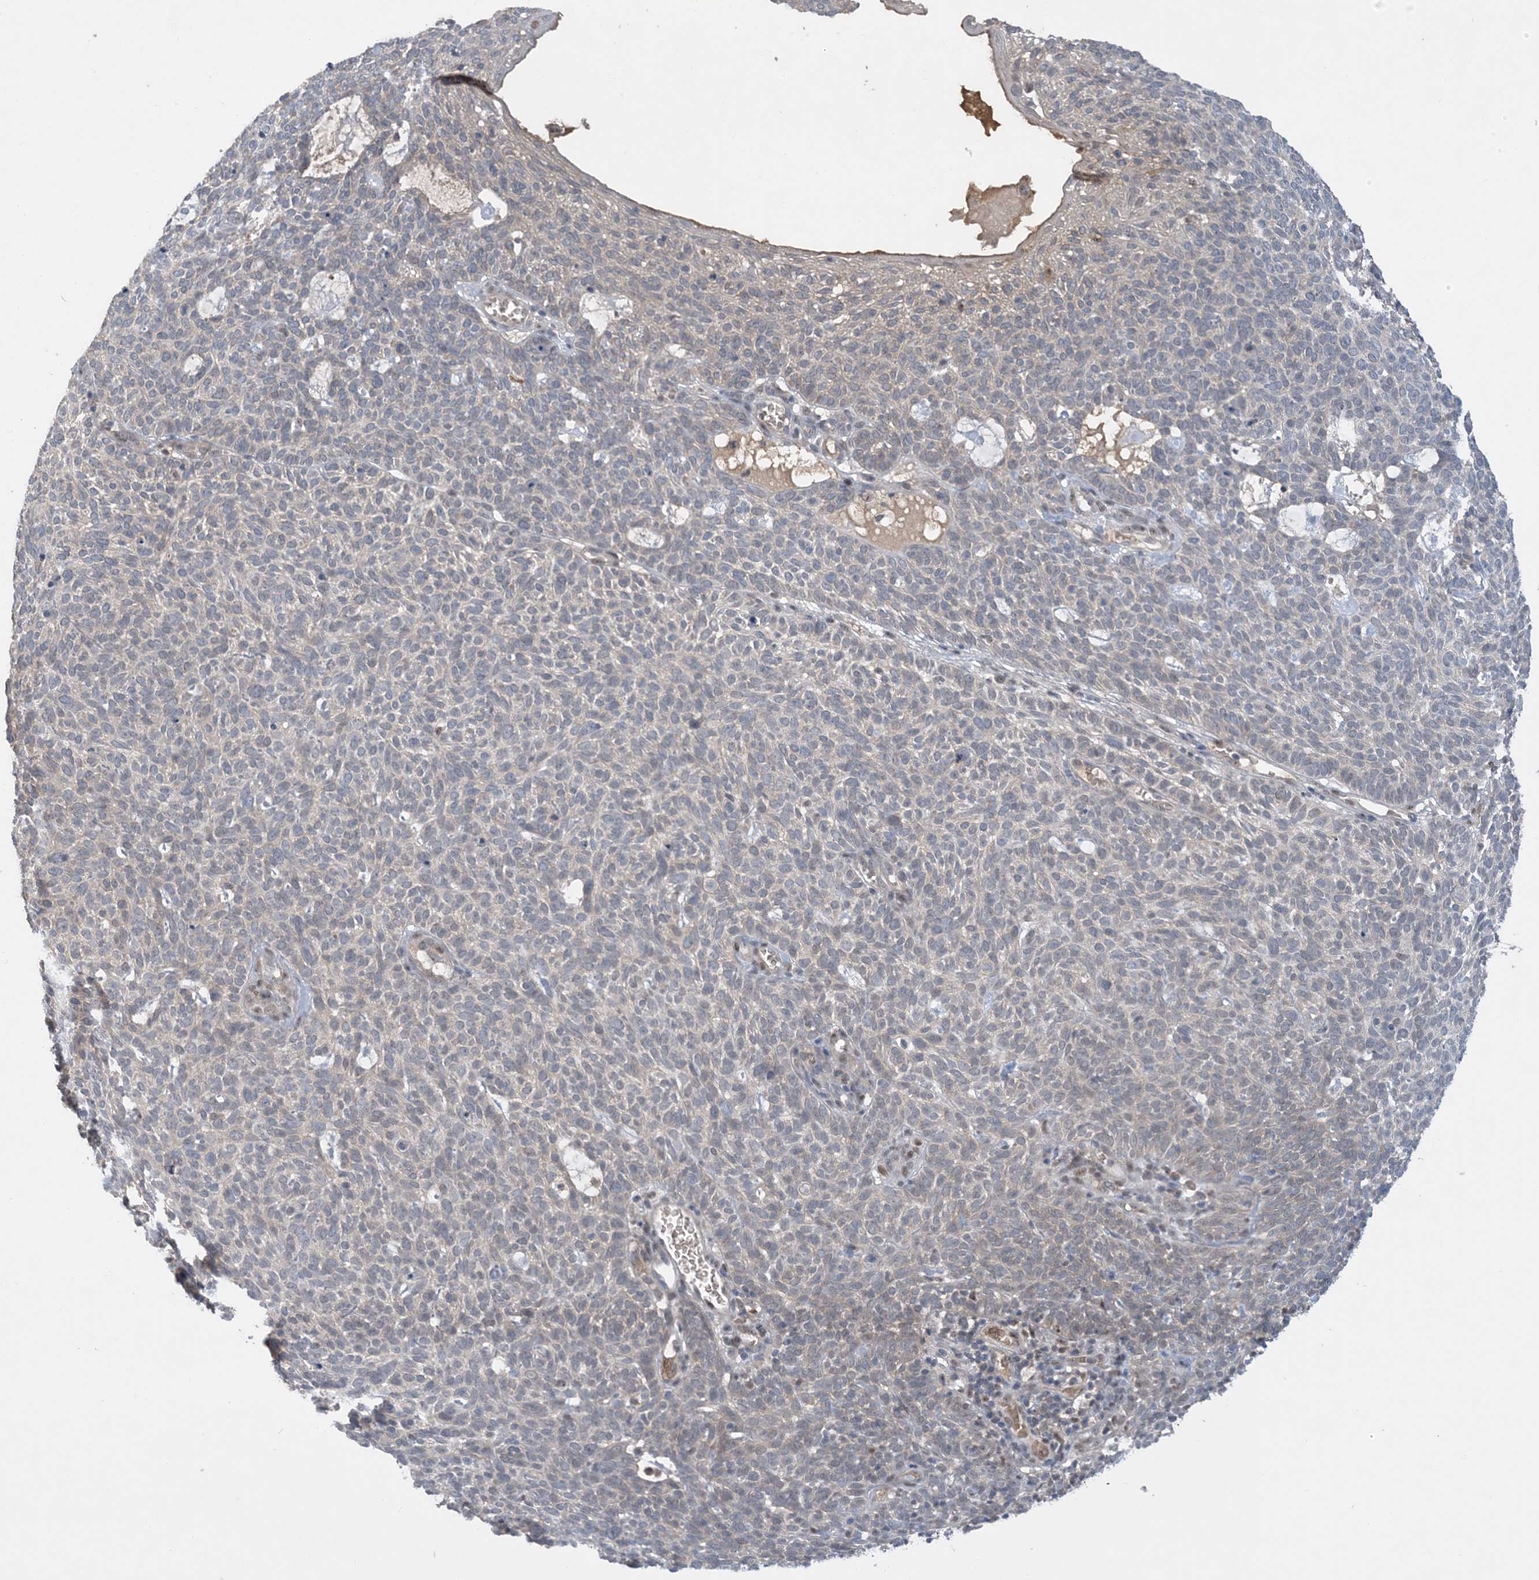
{"staining": {"intensity": "negative", "quantity": "none", "location": "none"}, "tissue": "skin cancer", "cell_type": "Tumor cells", "image_type": "cancer", "snomed": [{"axis": "morphology", "description": "Squamous cell carcinoma, NOS"}, {"axis": "topography", "description": "Skin"}], "caption": "Photomicrograph shows no significant protein expression in tumor cells of skin squamous cell carcinoma.", "gene": "UBE2E1", "patient": {"sex": "female", "age": 90}}